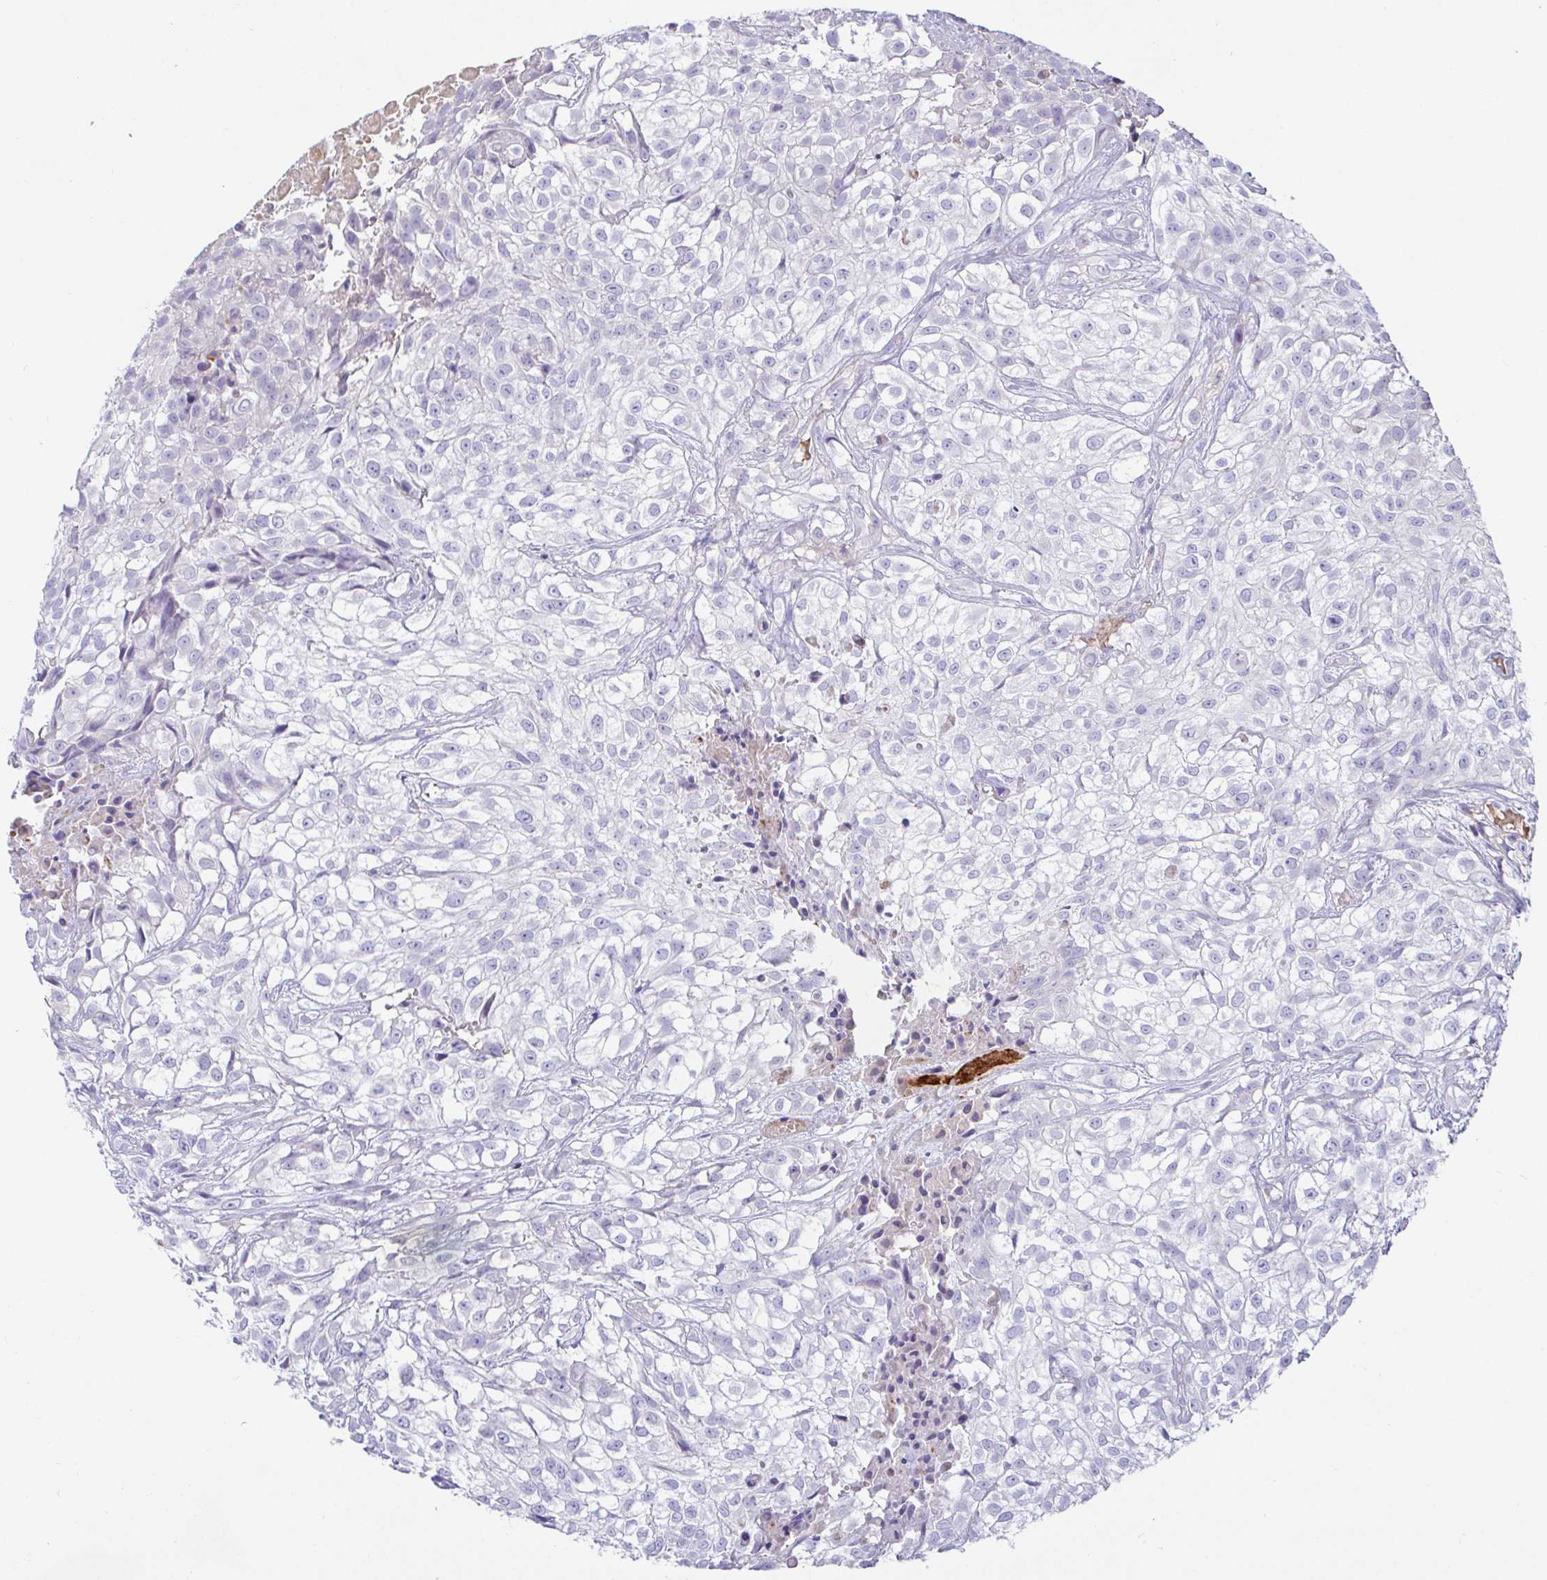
{"staining": {"intensity": "negative", "quantity": "none", "location": "none"}, "tissue": "urothelial cancer", "cell_type": "Tumor cells", "image_type": "cancer", "snomed": [{"axis": "morphology", "description": "Urothelial carcinoma, High grade"}, {"axis": "topography", "description": "Urinary bladder"}], "caption": "Immunohistochemical staining of urothelial cancer exhibits no significant positivity in tumor cells.", "gene": "SAA4", "patient": {"sex": "male", "age": 56}}